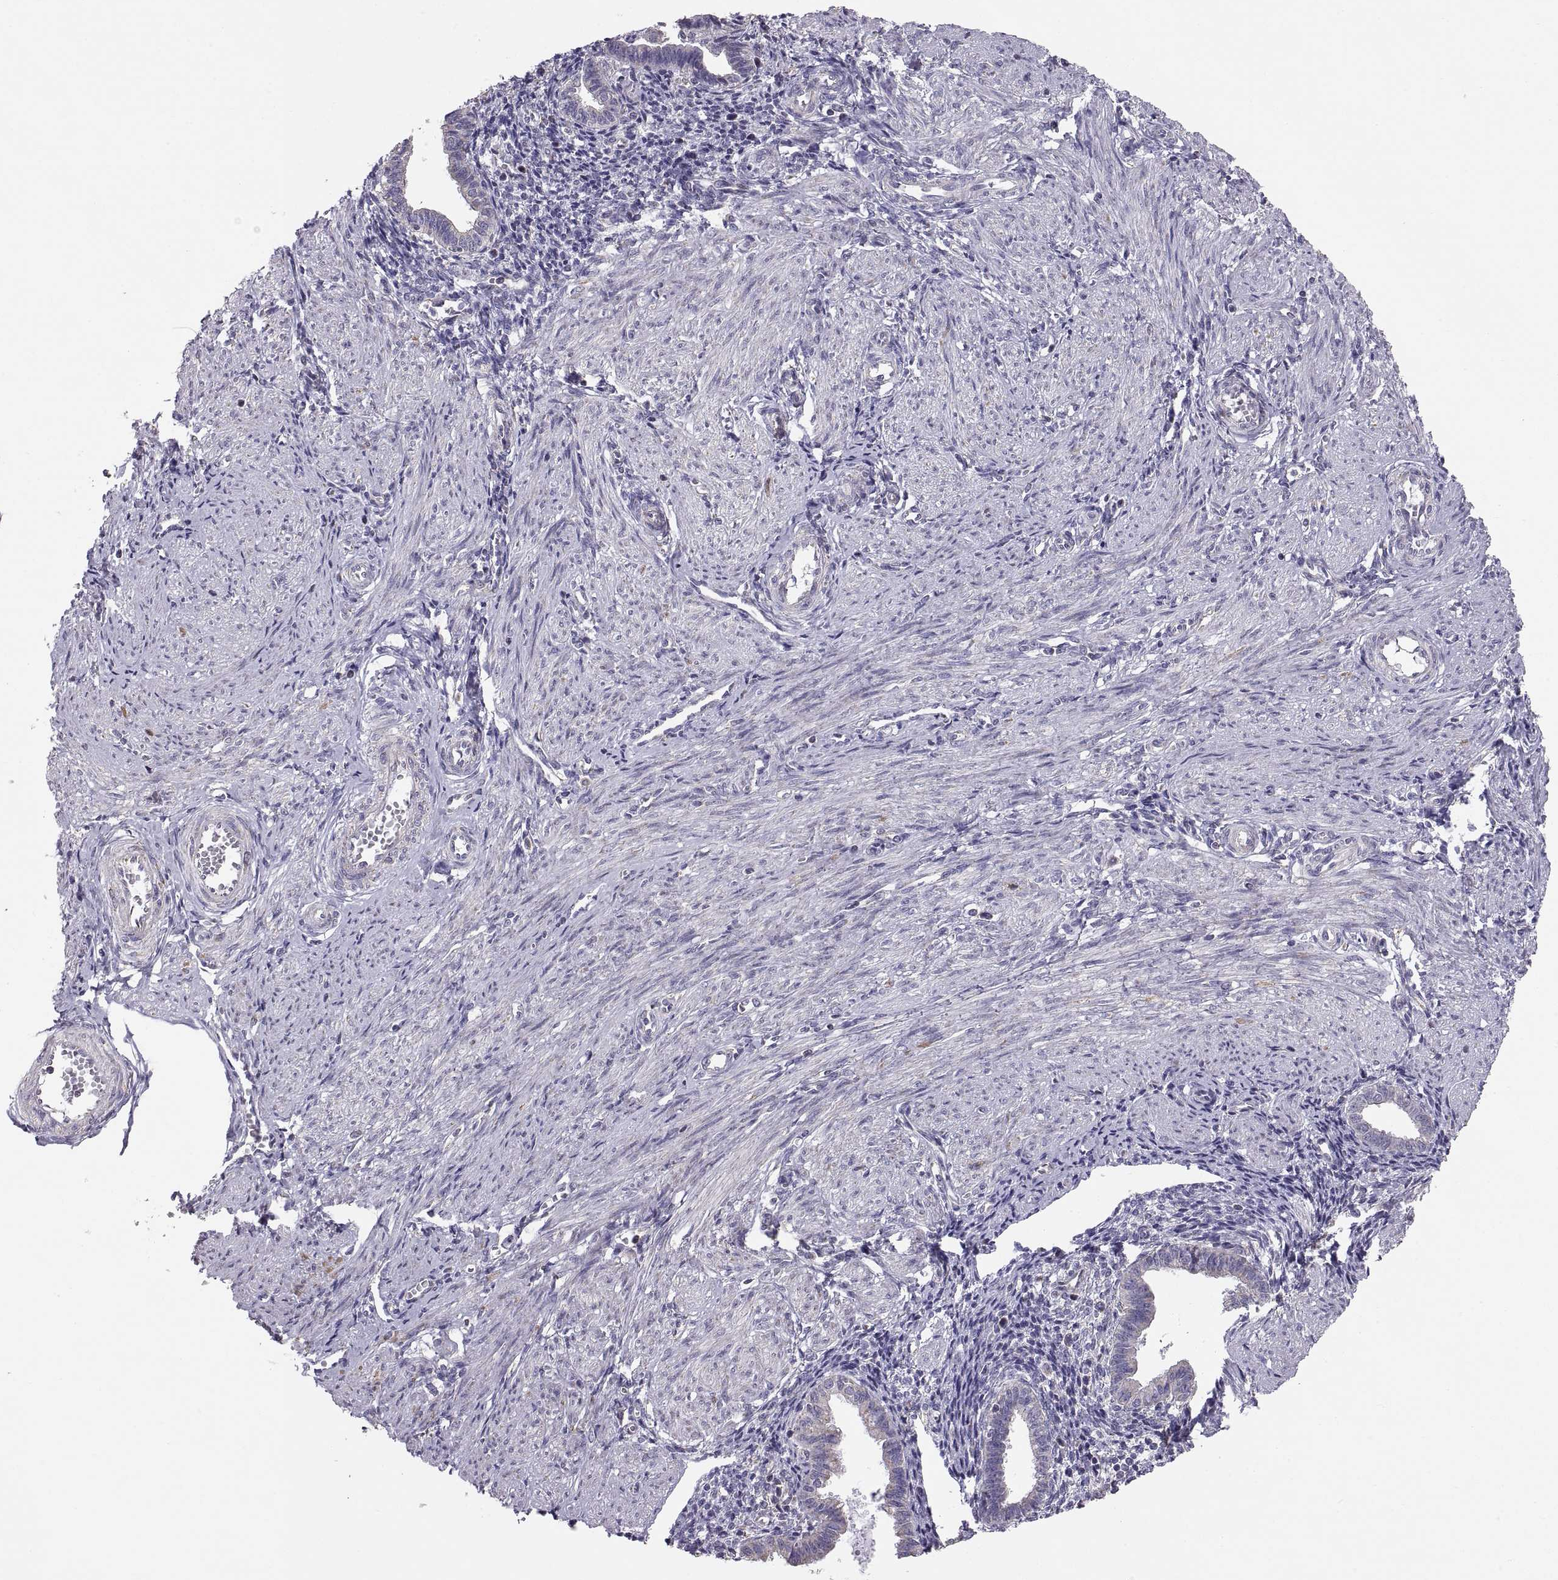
{"staining": {"intensity": "negative", "quantity": "none", "location": "none"}, "tissue": "endometrium", "cell_type": "Cells in endometrial stroma", "image_type": "normal", "snomed": [{"axis": "morphology", "description": "Normal tissue, NOS"}, {"axis": "topography", "description": "Endometrium"}], "caption": "Immunohistochemical staining of normal human endometrium displays no significant staining in cells in endometrial stroma.", "gene": "TNNC1", "patient": {"sex": "female", "age": 37}}